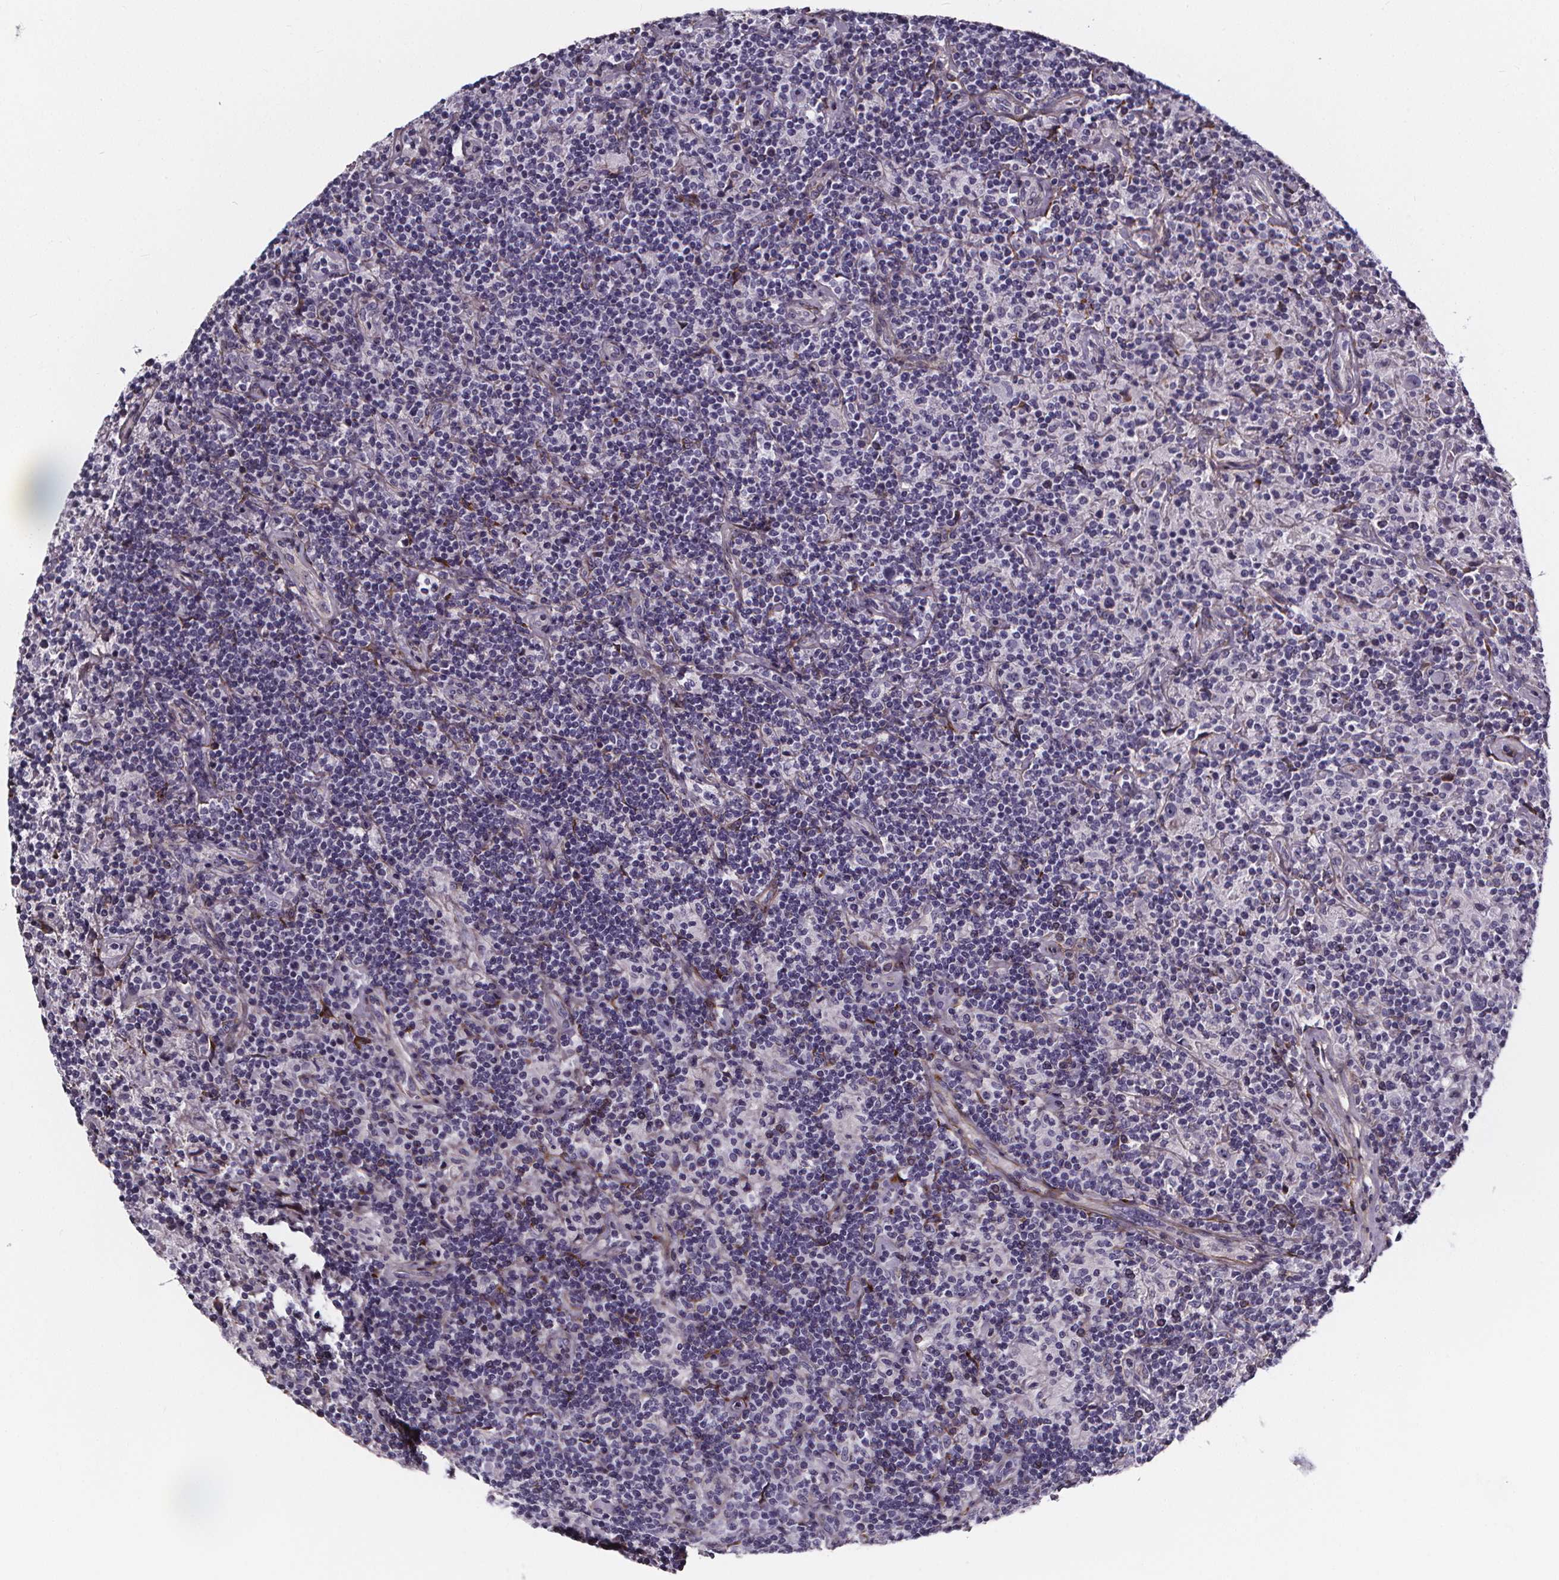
{"staining": {"intensity": "negative", "quantity": "none", "location": "none"}, "tissue": "lymphoma", "cell_type": "Tumor cells", "image_type": "cancer", "snomed": [{"axis": "morphology", "description": "Hodgkin's disease, NOS"}, {"axis": "topography", "description": "Lymph node"}], "caption": "Immunohistochemical staining of human Hodgkin's disease reveals no significant expression in tumor cells.", "gene": "AEBP1", "patient": {"sex": "male", "age": 70}}